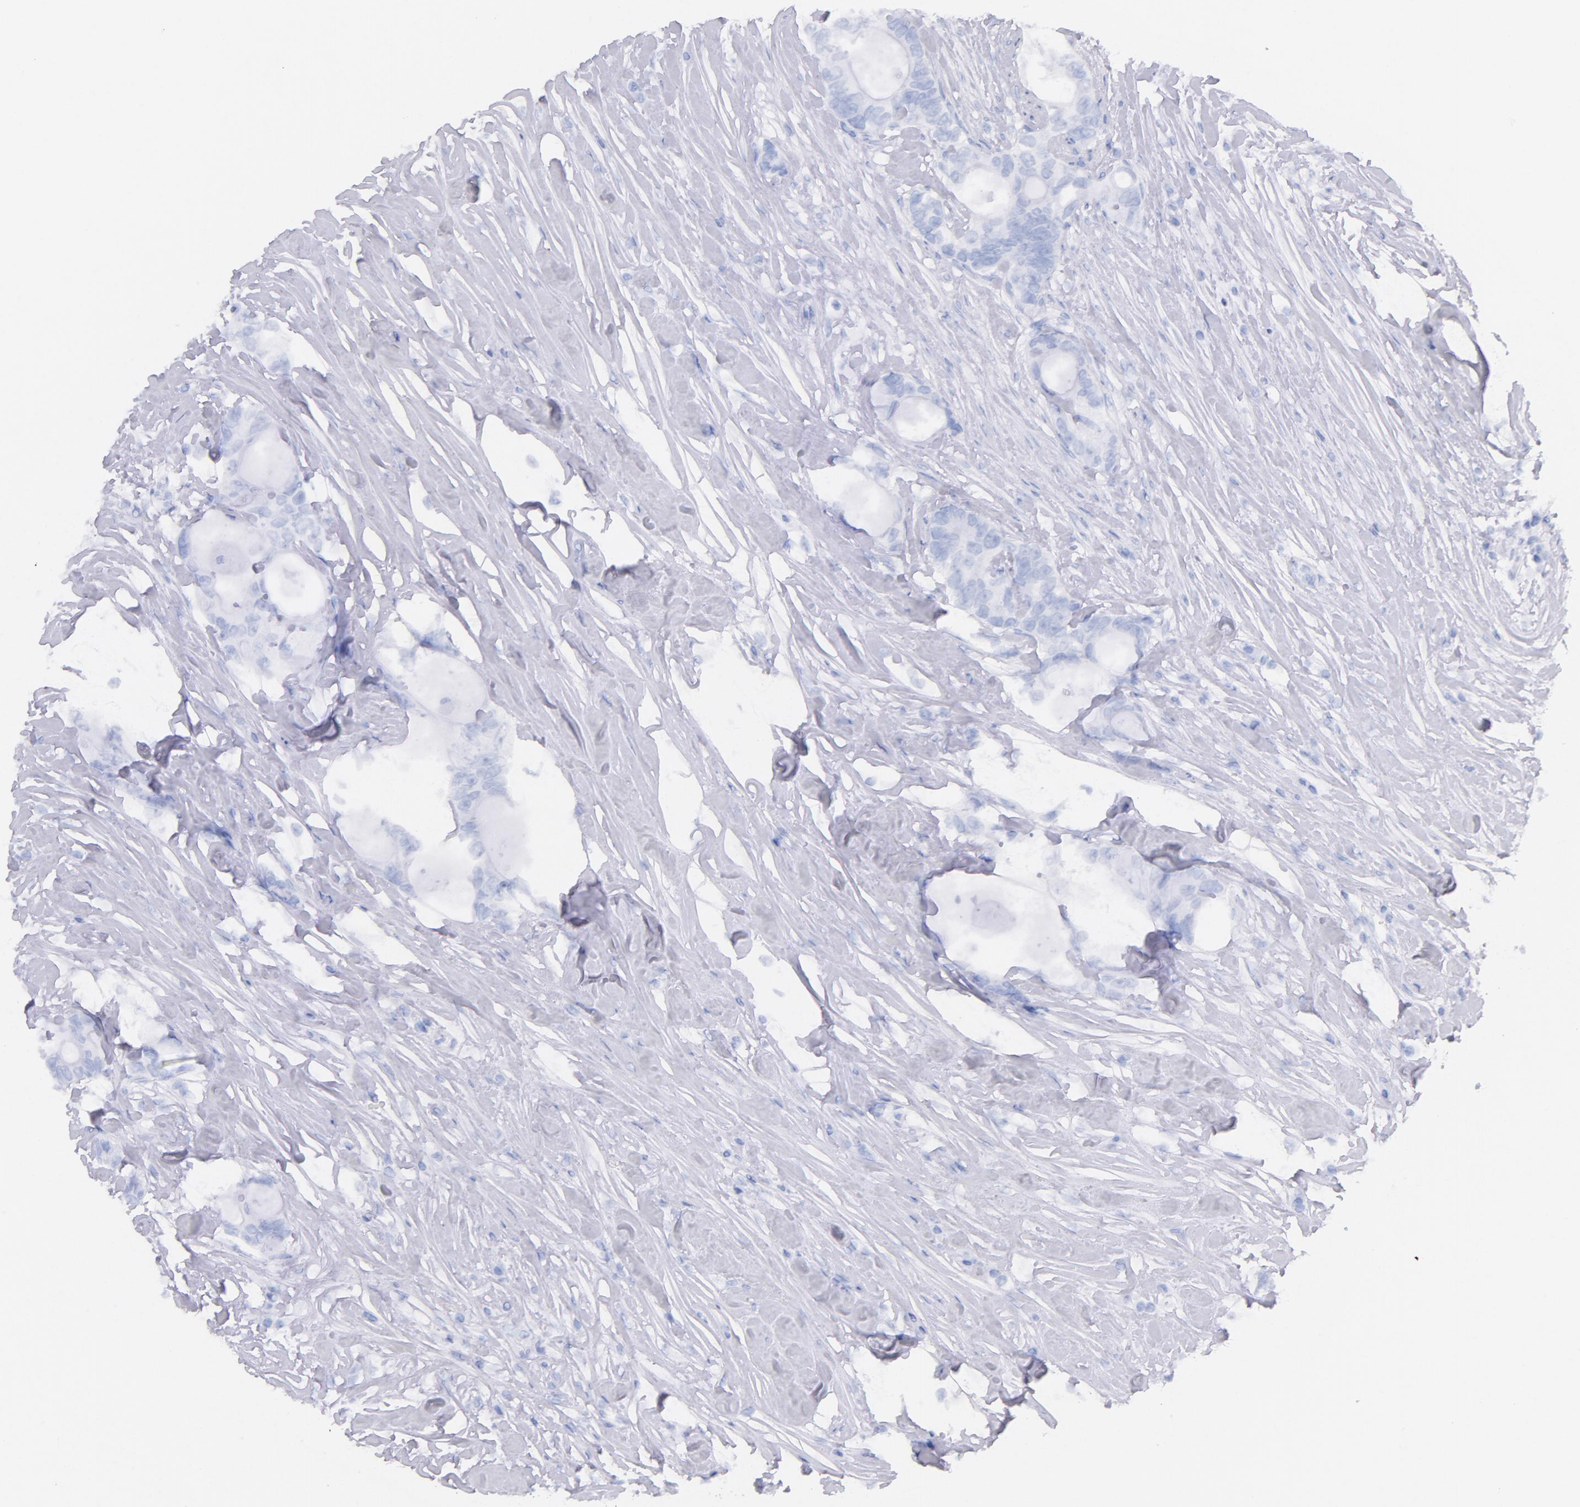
{"staining": {"intensity": "negative", "quantity": "none", "location": "none"}, "tissue": "colorectal cancer", "cell_type": "Tumor cells", "image_type": "cancer", "snomed": [{"axis": "morphology", "description": "Adenocarcinoma, NOS"}, {"axis": "topography", "description": "Rectum"}], "caption": "IHC histopathology image of neoplastic tissue: adenocarcinoma (colorectal) stained with DAB (3,3'-diaminobenzidine) reveals no significant protein expression in tumor cells.", "gene": "CD44", "patient": {"sex": "female", "age": 57}}